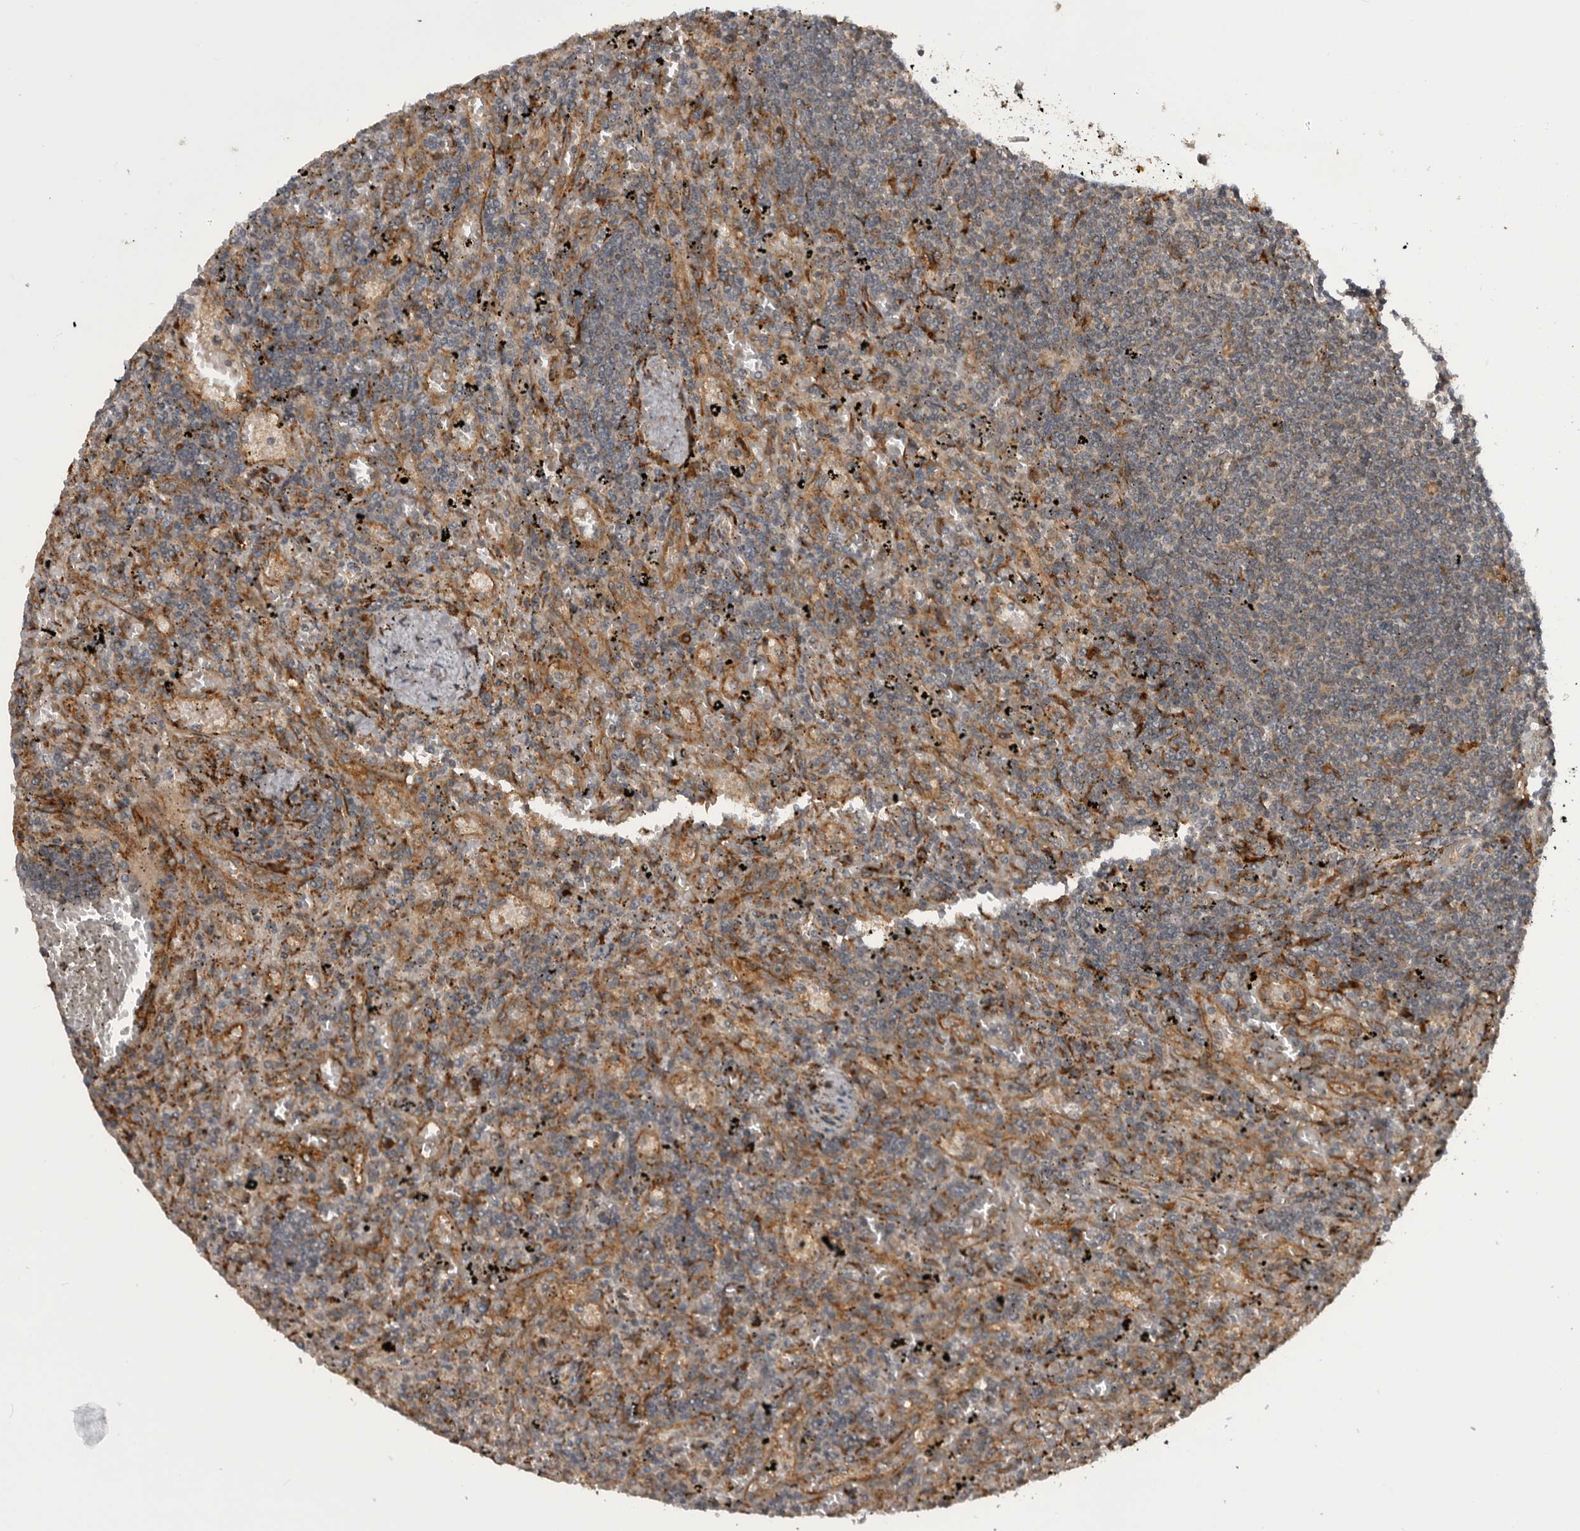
{"staining": {"intensity": "negative", "quantity": "none", "location": "none"}, "tissue": "lymphoma", "cell_type": "Tumor cells", "image_type": "cancer", "snomed": [{"axis": "morphology", "description": "Malignant lymphoma, non-Hodgkin's type, Low grade"}, {"axis": "topography", "description": "Spleen"}], "caption": "The image shows no staining of tumor cells in malignant lymphoma, non-Hodgkin's type (low-grade).", "gene": "RAB3GAP2", "patient": {"sex": "male", "age": 76}}